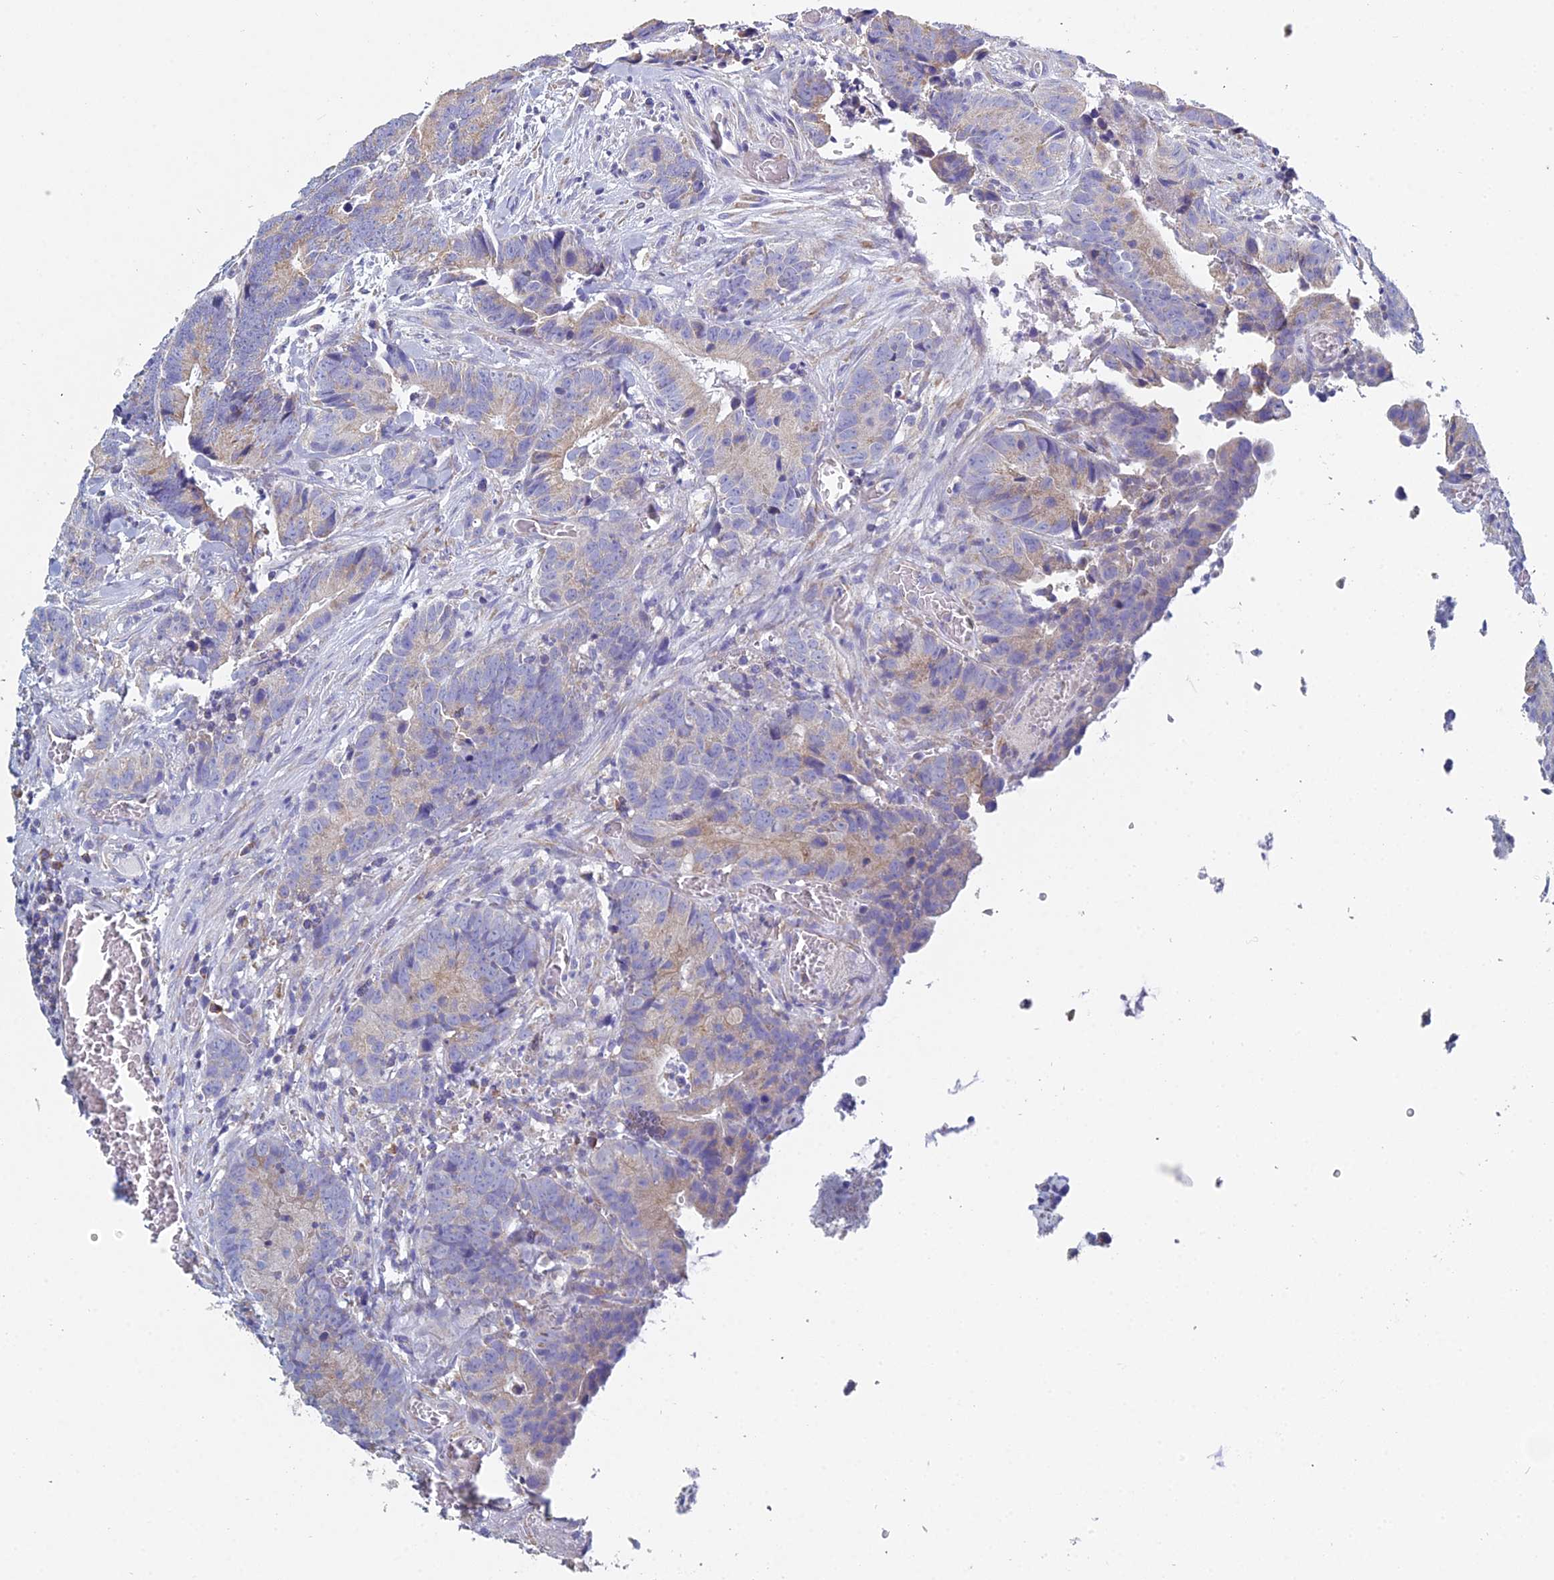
{"staining": {"intensity": "weak", "quantity": "25%-75%", "location": "cytoplasmic/membranous"}, "tissue": "colorectal cancer", "cell_type": "Tumor cells", "image_type": "cancer", "snomed": [{"axis": "morphology", "description": "Adenocarcinoma, NOS"}, {"axis": "topography", "description": "Colon"}], "caption": "Immunohistochemistry micrograph of neoplastic tissue: human colorectal cancer (adenocarcinoma) stained using immunohistochemistry (IHC) shows low levels of weak protein expression localized specifically in the cytoplasmic/membranous of tumor cells, appearing as a cytoplasmic/membranous brown color.", "gene": "CRACR2B", "patient": {"sex": "female", "age": 57}}